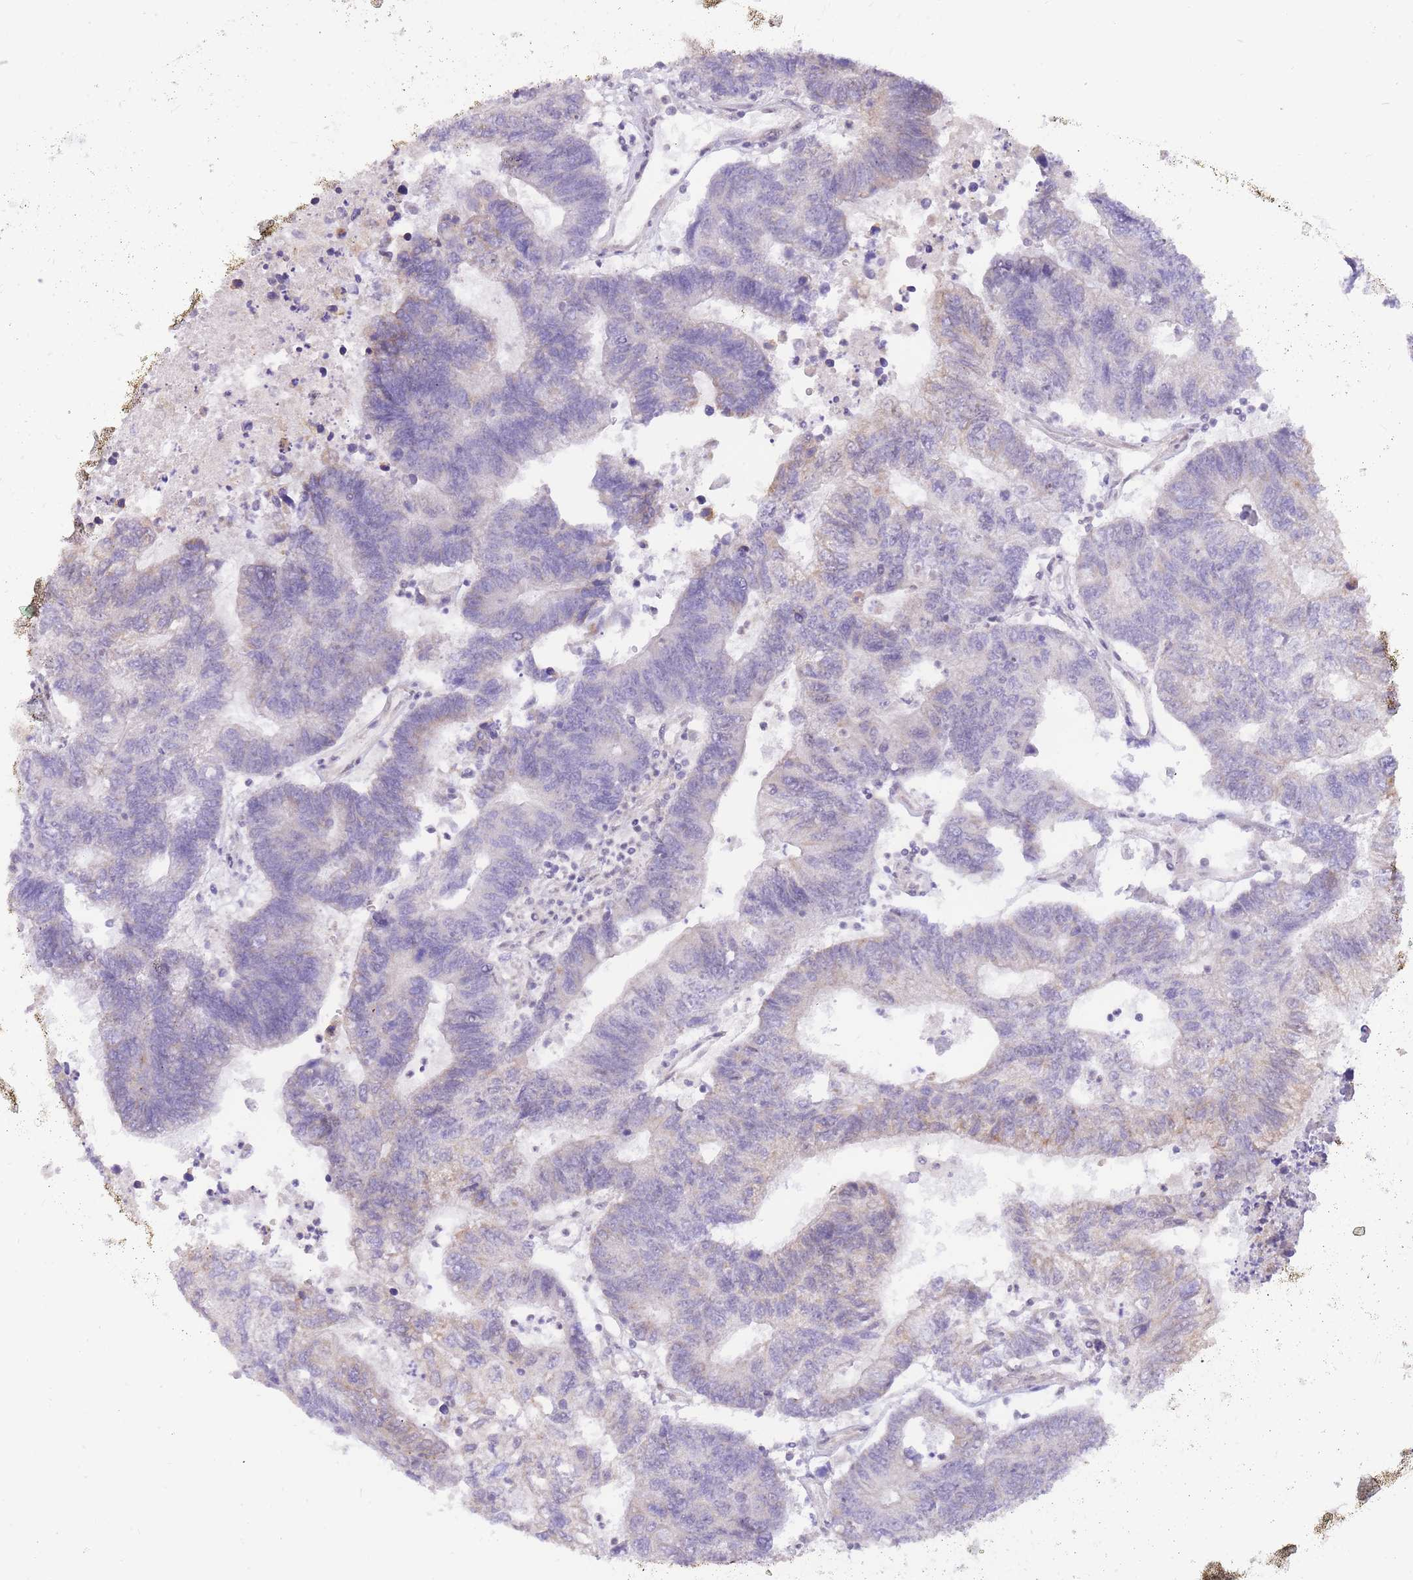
{"staining": {"intensity": "weak", "quantity": "<25%", "location": "cytoplasmic/membranous"}, "tissue": "colorectal cancer", "cell_type": "Tumor cells", "image_type": "cancer", "snomed": [{"axis": "morphology", "description": "Adenocarcinoma, NOS"}, {"axis": "topography", "description": "Colon"}], "caption": "Adenocarcinoma (colorectal) stained for a protein using immunohistochemistry (IHC) reveals no expression tumor cells.", "gene": "MINDY2", "patient": {"sex": "female", "age": 48}}